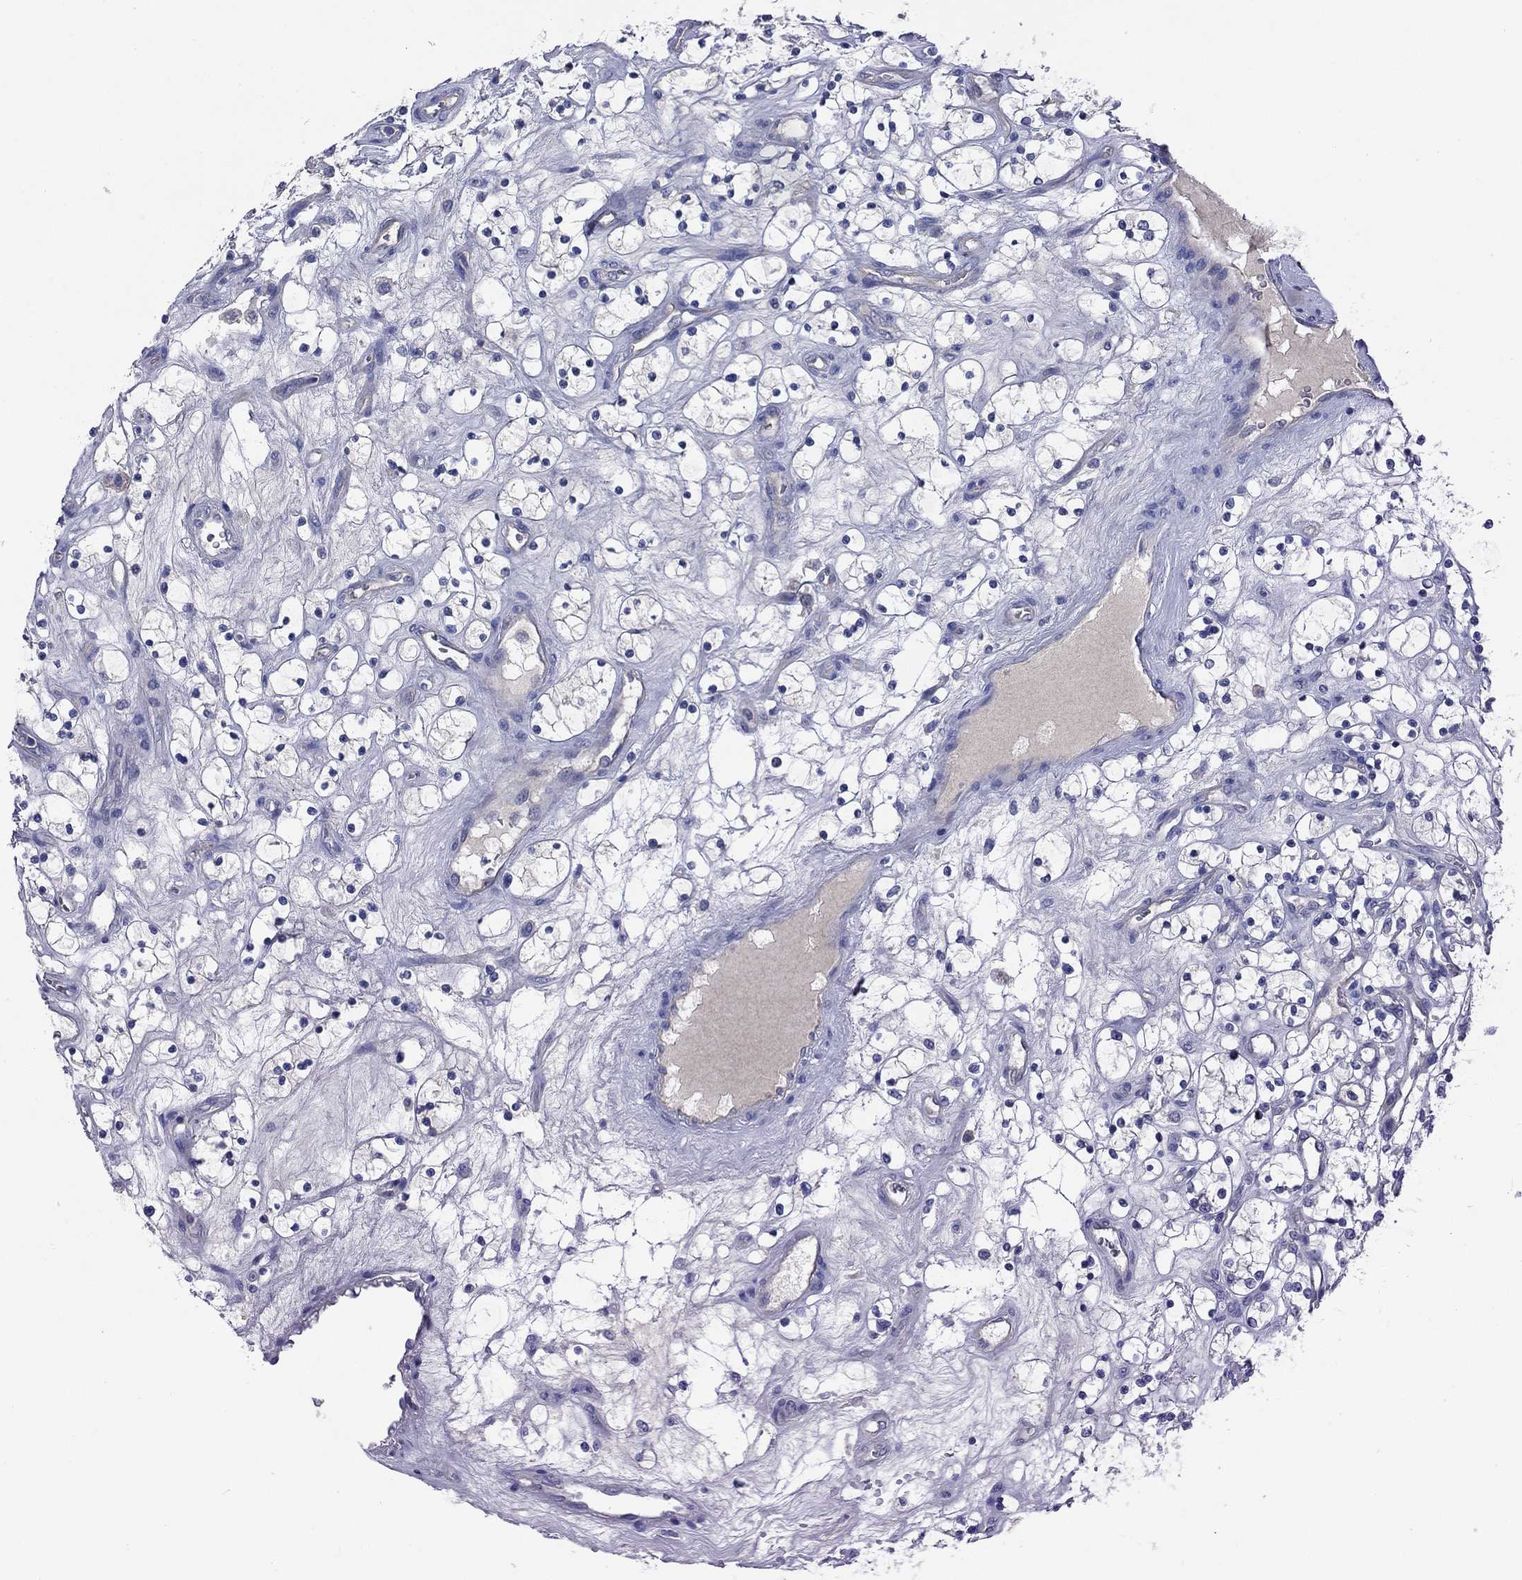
{"staining": {"intensity": "negative", "quantity": "none", "location": "none"}, "tissue": "renal cancer", "cell_type": "Tumor cells", "image_type": "cancer", "snomed": [{"axis": "morphology", "description": "Adenocarcinoma, NOS"}, {"axis": "topography", "description": "Kidney"}], "caption": "An IHC micrograph of renal adenocarcinoma is shown. There is no staining in tumor cells of renal adenocarcinoma.", "gene": "CNDP1", "patient": {"sex": "female", "age": 69}}